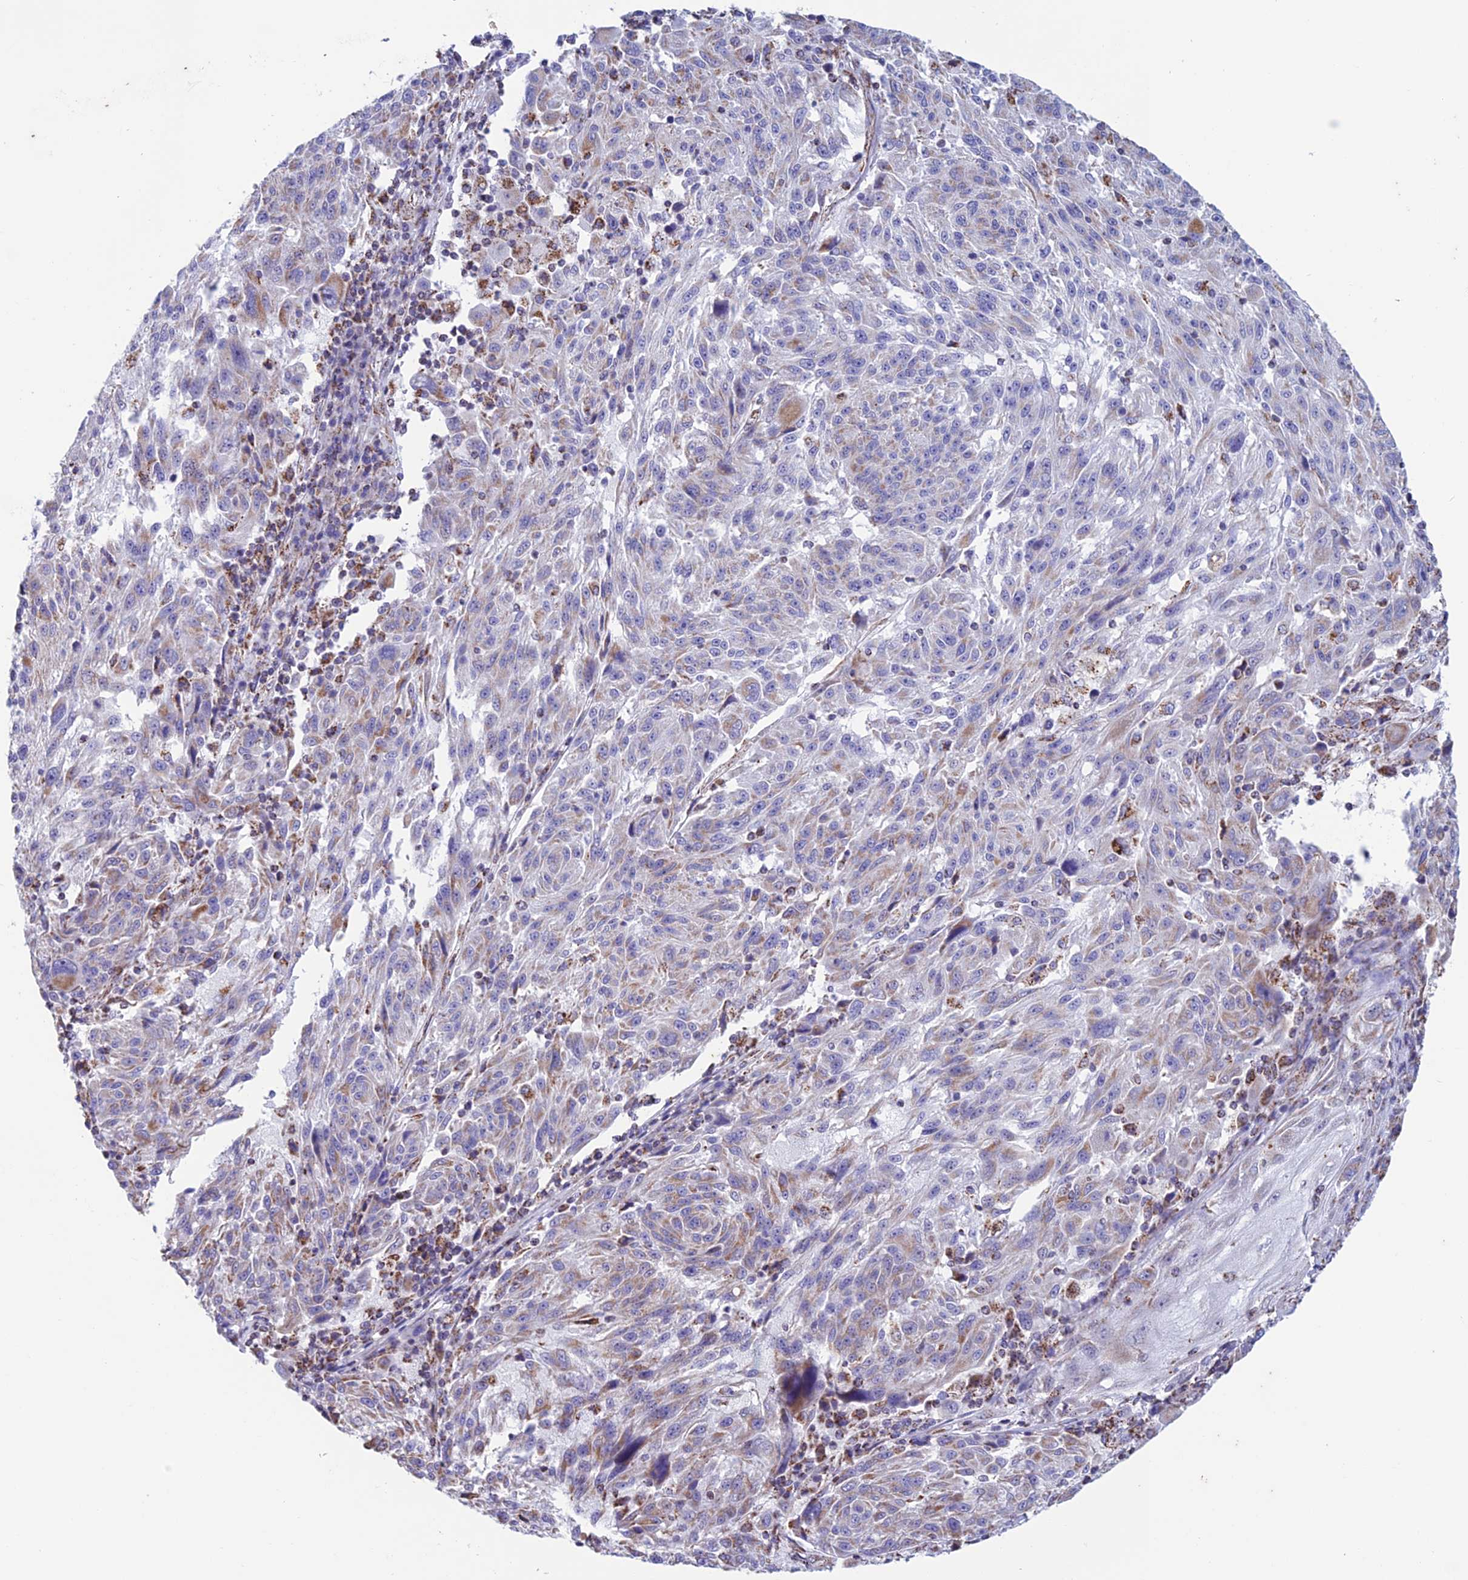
{"staining": {"intensity": "moderate", "quantity": "<25%", "location": "cytoplasmic/membranous"}, "tissue": "melanoma", "cell_type": "Tumor cells", "image_type": "cancer", "snomed": [{"axis": "morphology", "description": "Malignant melanoma, NOS"}, {"axis": "topography", "description": "Skin"}], "caption": "Immunohistochemistry (DAB) staining of malignant melanoma reveals moderate cytoplasmic/membranous protein positivity in about <25% of tumor cells.", "gene": "ZNG1B", "patient": {"sex": "male", "age": 53}}